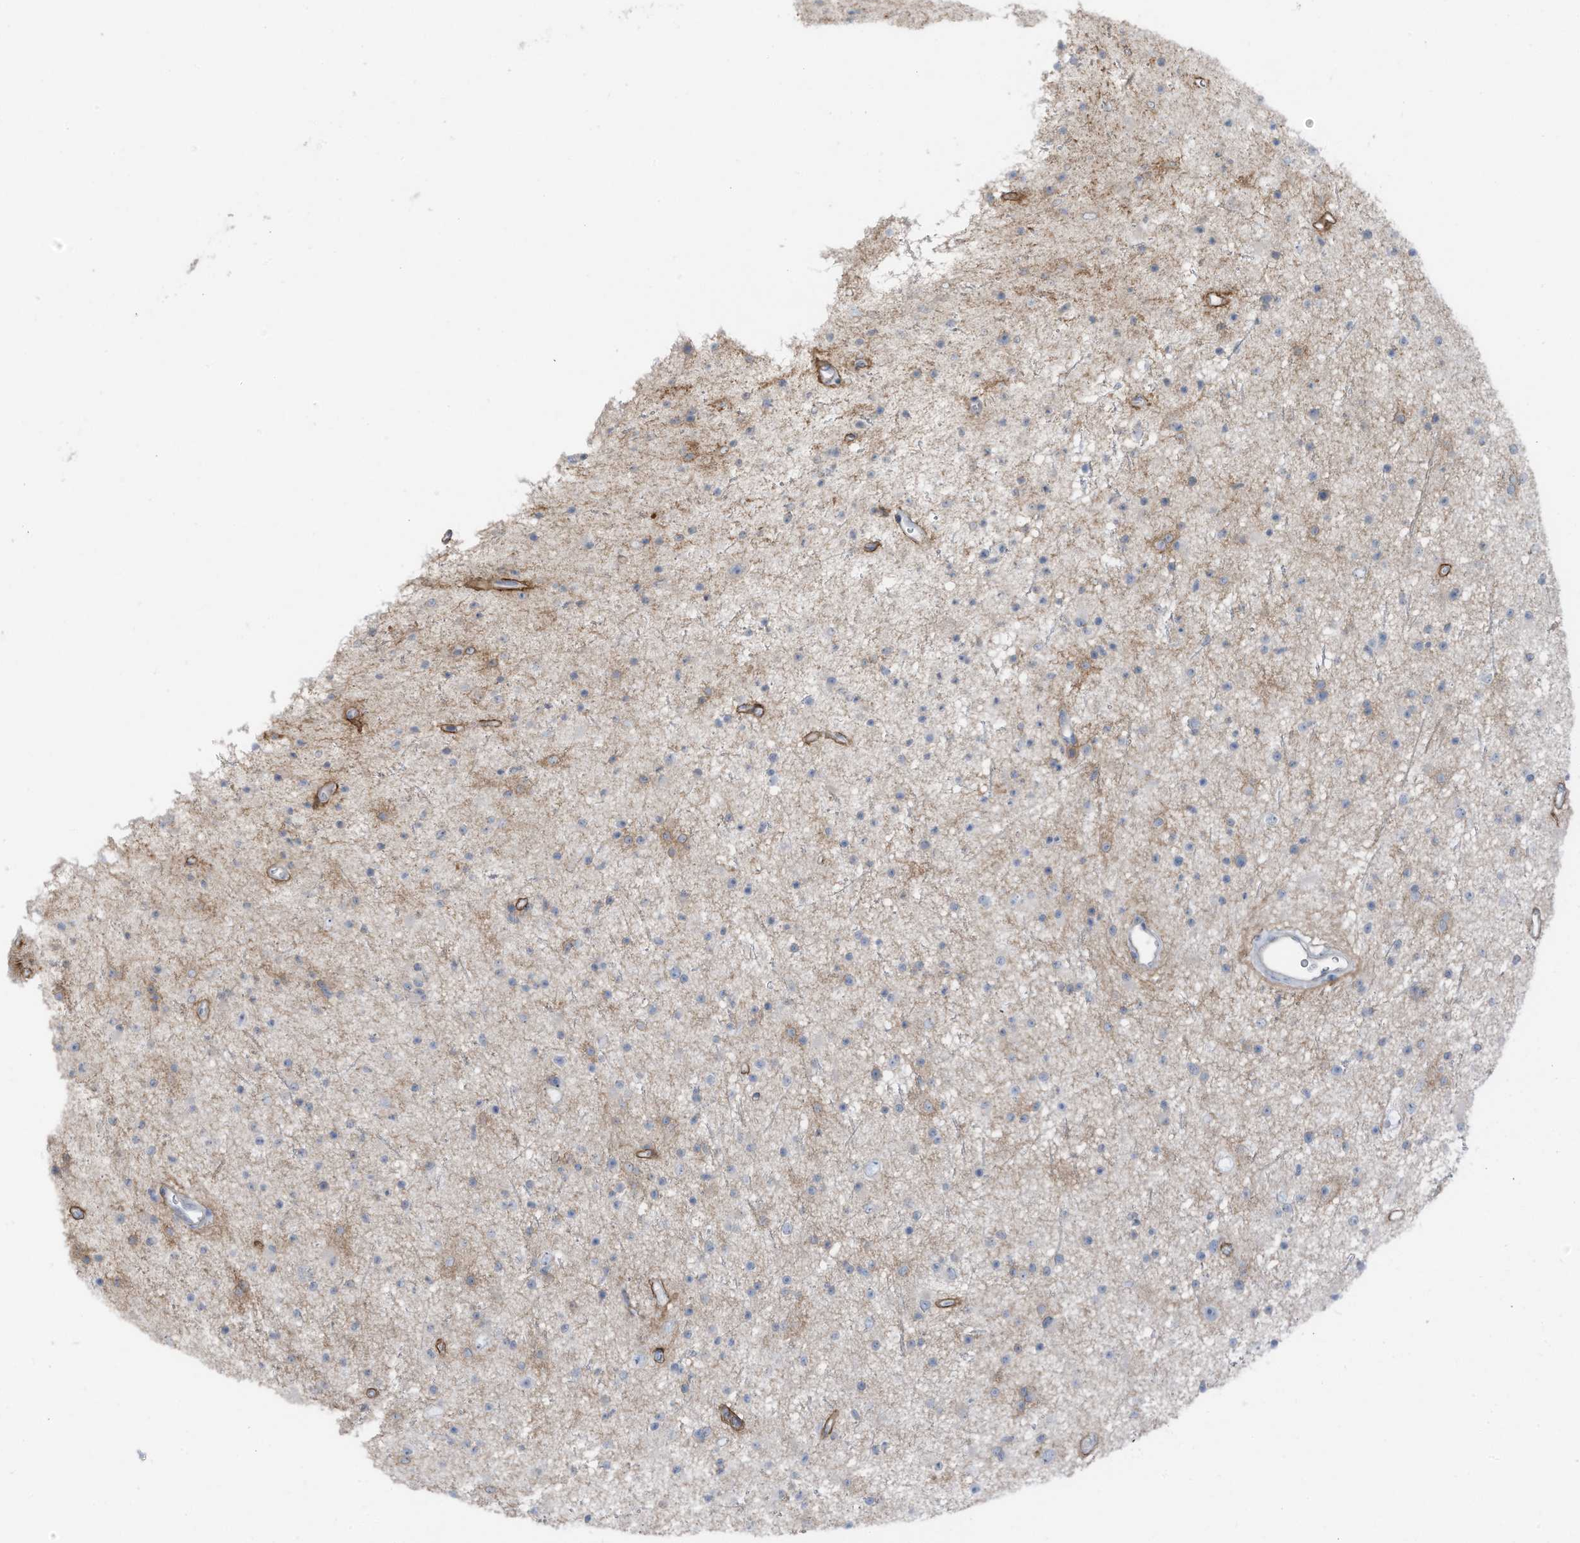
{"staining": {"intensity": "weak", "quantity": "<25%", "location": "cytoplasmic/membranous"}, "tissue": "glioma", "cell_type": "Tumor cells", "image_type": "cancer", "snomed": [{"axis": "morphology", "description": "Glioma, malignant, Low grade"}, {"axis": "topography", "description": "Cerebral cortex"}], "caption": "This micrograph is of glioma stained with immunohistochemistry (IHC) to label a protein in brown with the nuclei are counter-stained blue. There is no positivity in tumor cells.", "gene": "ARHGEF33", "patient": {"sex": "female", "age": 39}}